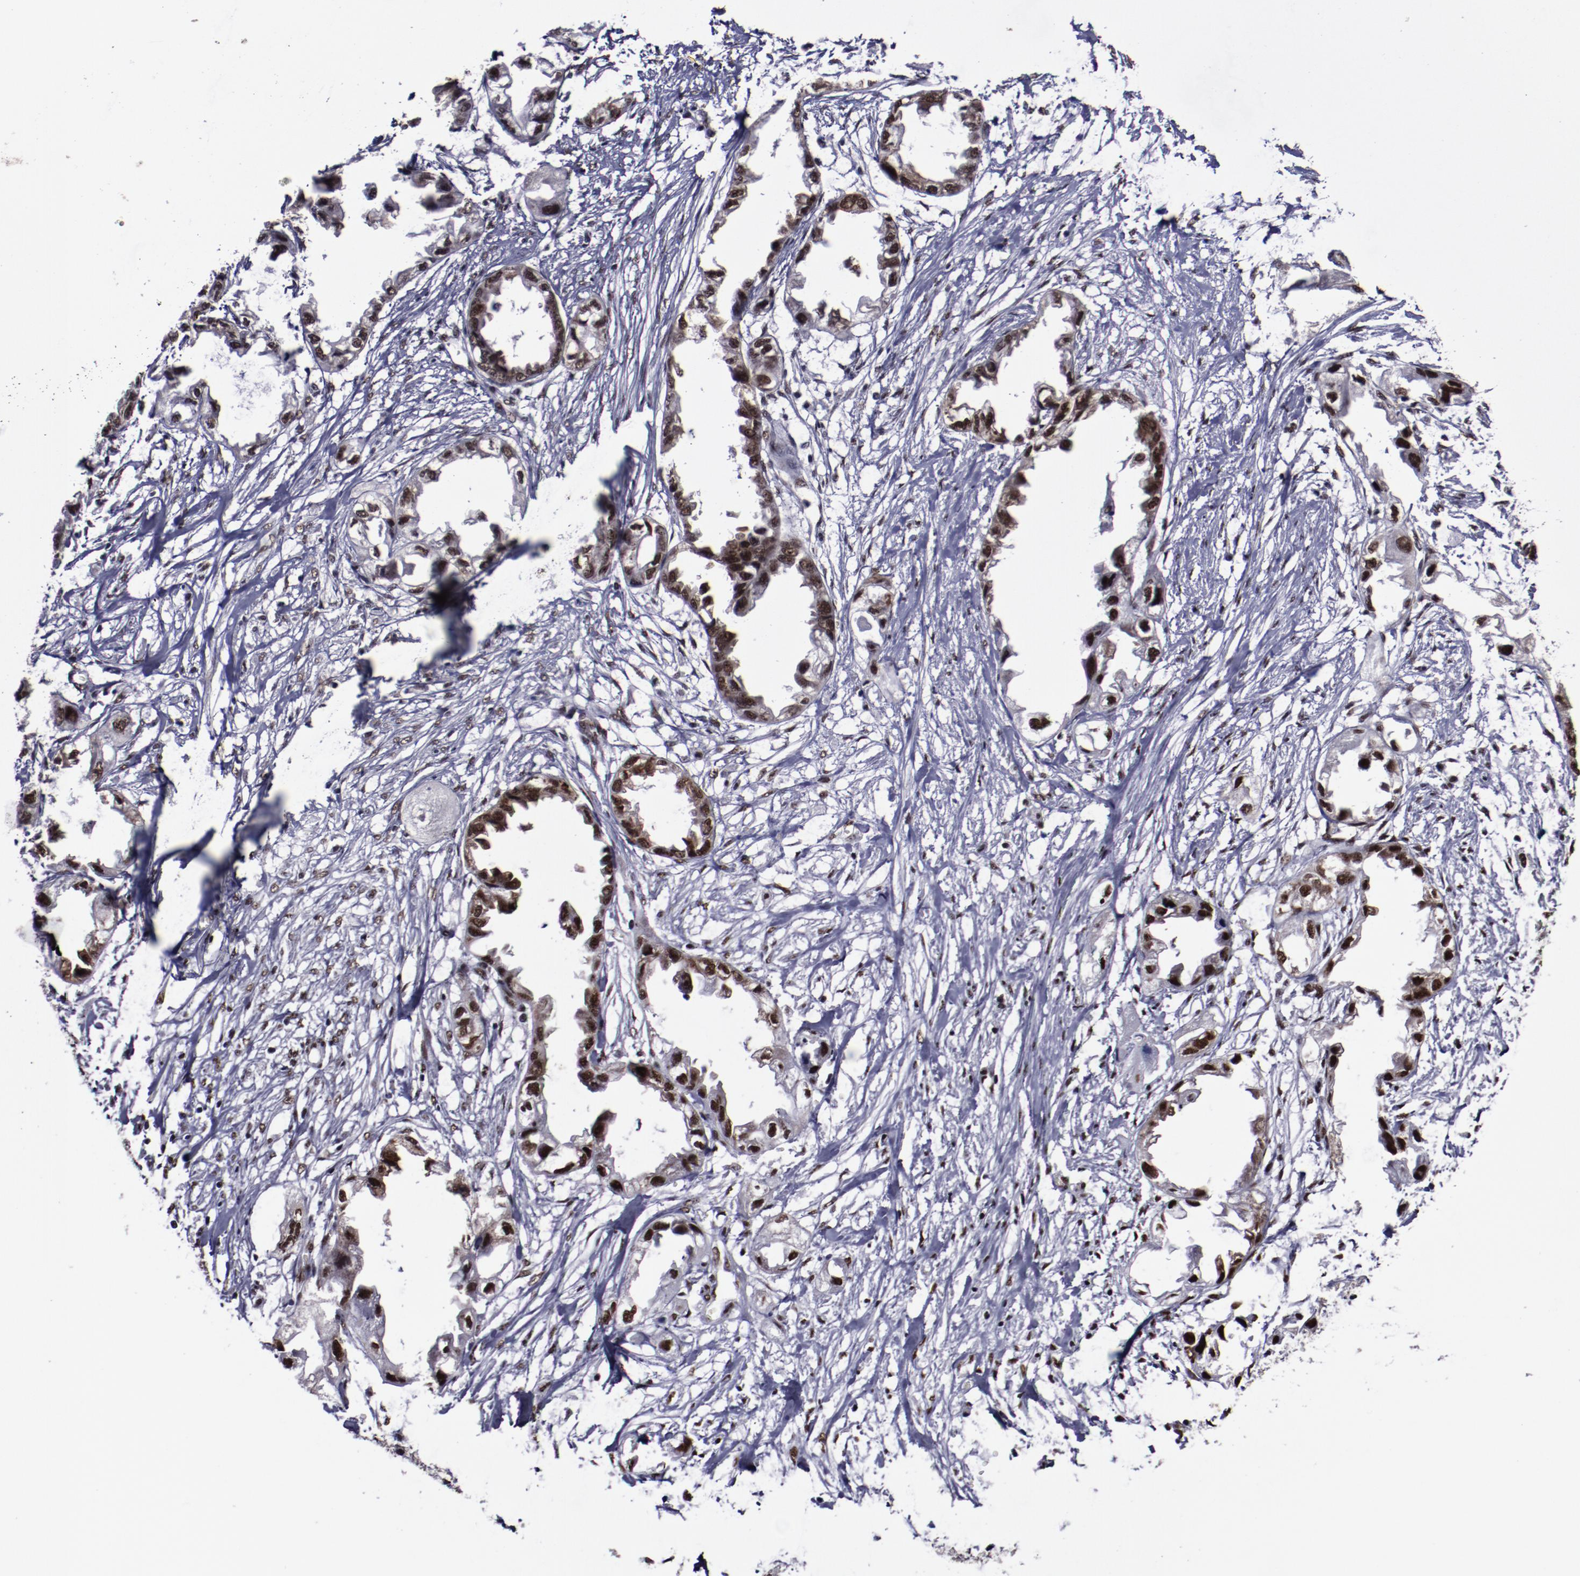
{"staining": {"intensity": "moderate", "quantity": ">75%", "location": "nuclear"}, "tissue": "endometrial cancer", "cell_type": "Tumor cells", "image_type": "cancer", "snomed": [{"axis": "morphology", "description": "Adenocarcinoma, NOS"}, {"axis": "topography", "description": "Endometrium"}], "caption": "Protein analysis of endometrial cancer (adenocarcinoma) tissue exhibits moderate nuclear expression in approximately >75% of tumor cells. Immunohistochemistry (ihc) stains the protein of interest in brown and the nuclei are stained blue.", "gene": "ERH", "patient": {"sex": "female", "age": 67}}